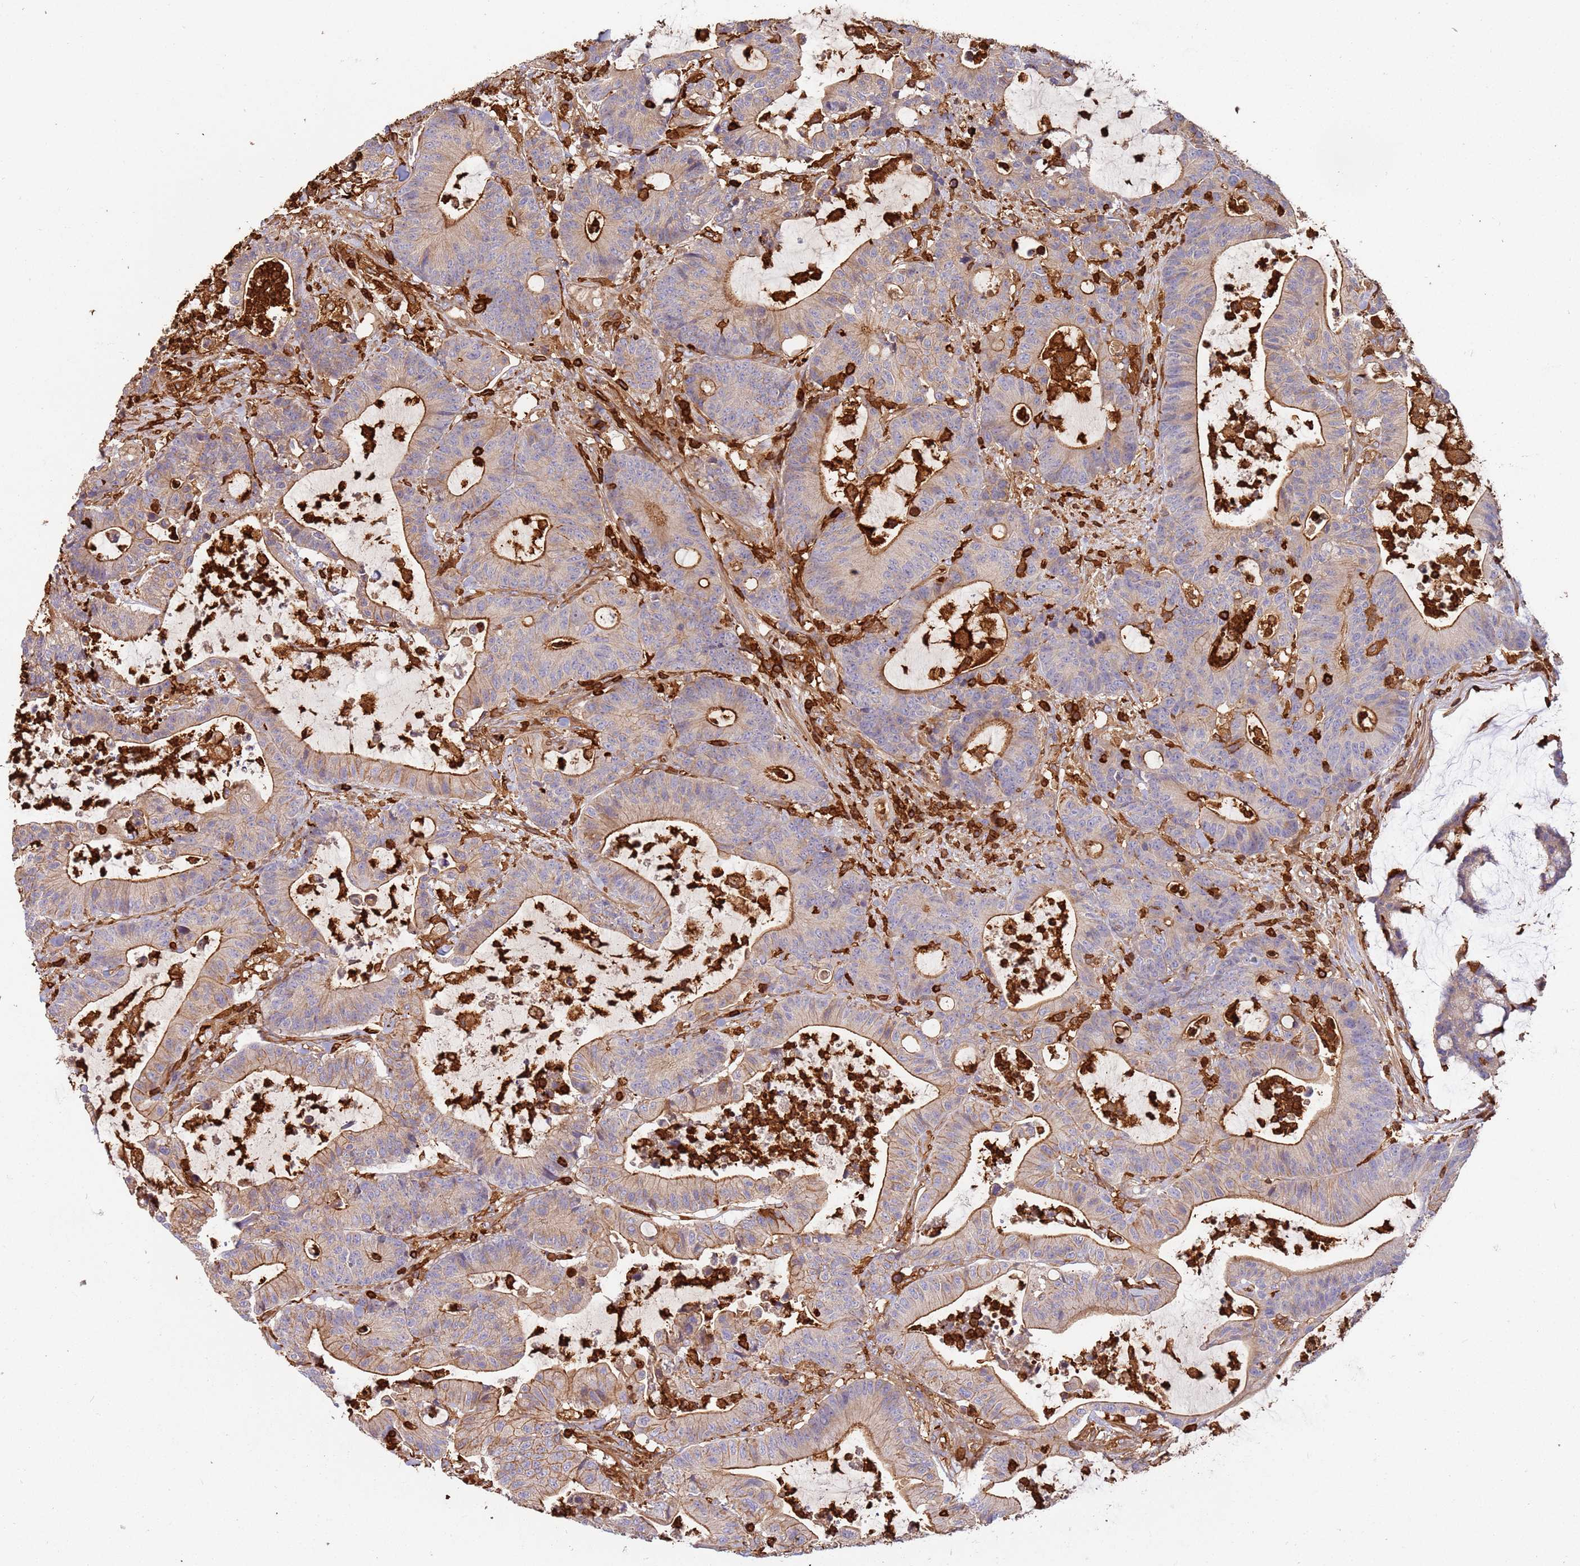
{"staining": {"intensity": "strong", "quantity": "25%-75%", "location": "cytoplasmic/membranous"}, "tissue": "colorectal cancer", "cell_type": "Tumor cells", "image_type": "cancer", "snomed": [{"axis": "morphology", "description": "Adenocarcinoma, NOS"}, {"axis": "topography", "description": "Colon"}], "caption": "A photomicrograph of colorectal cancer (adenocarcinoma) stained for a protein reveals strong cytoplasmic/membranous brown staining in tumor cells.", "gene": "OR6P1", "patient": {"sex": "female", "age": 84}}